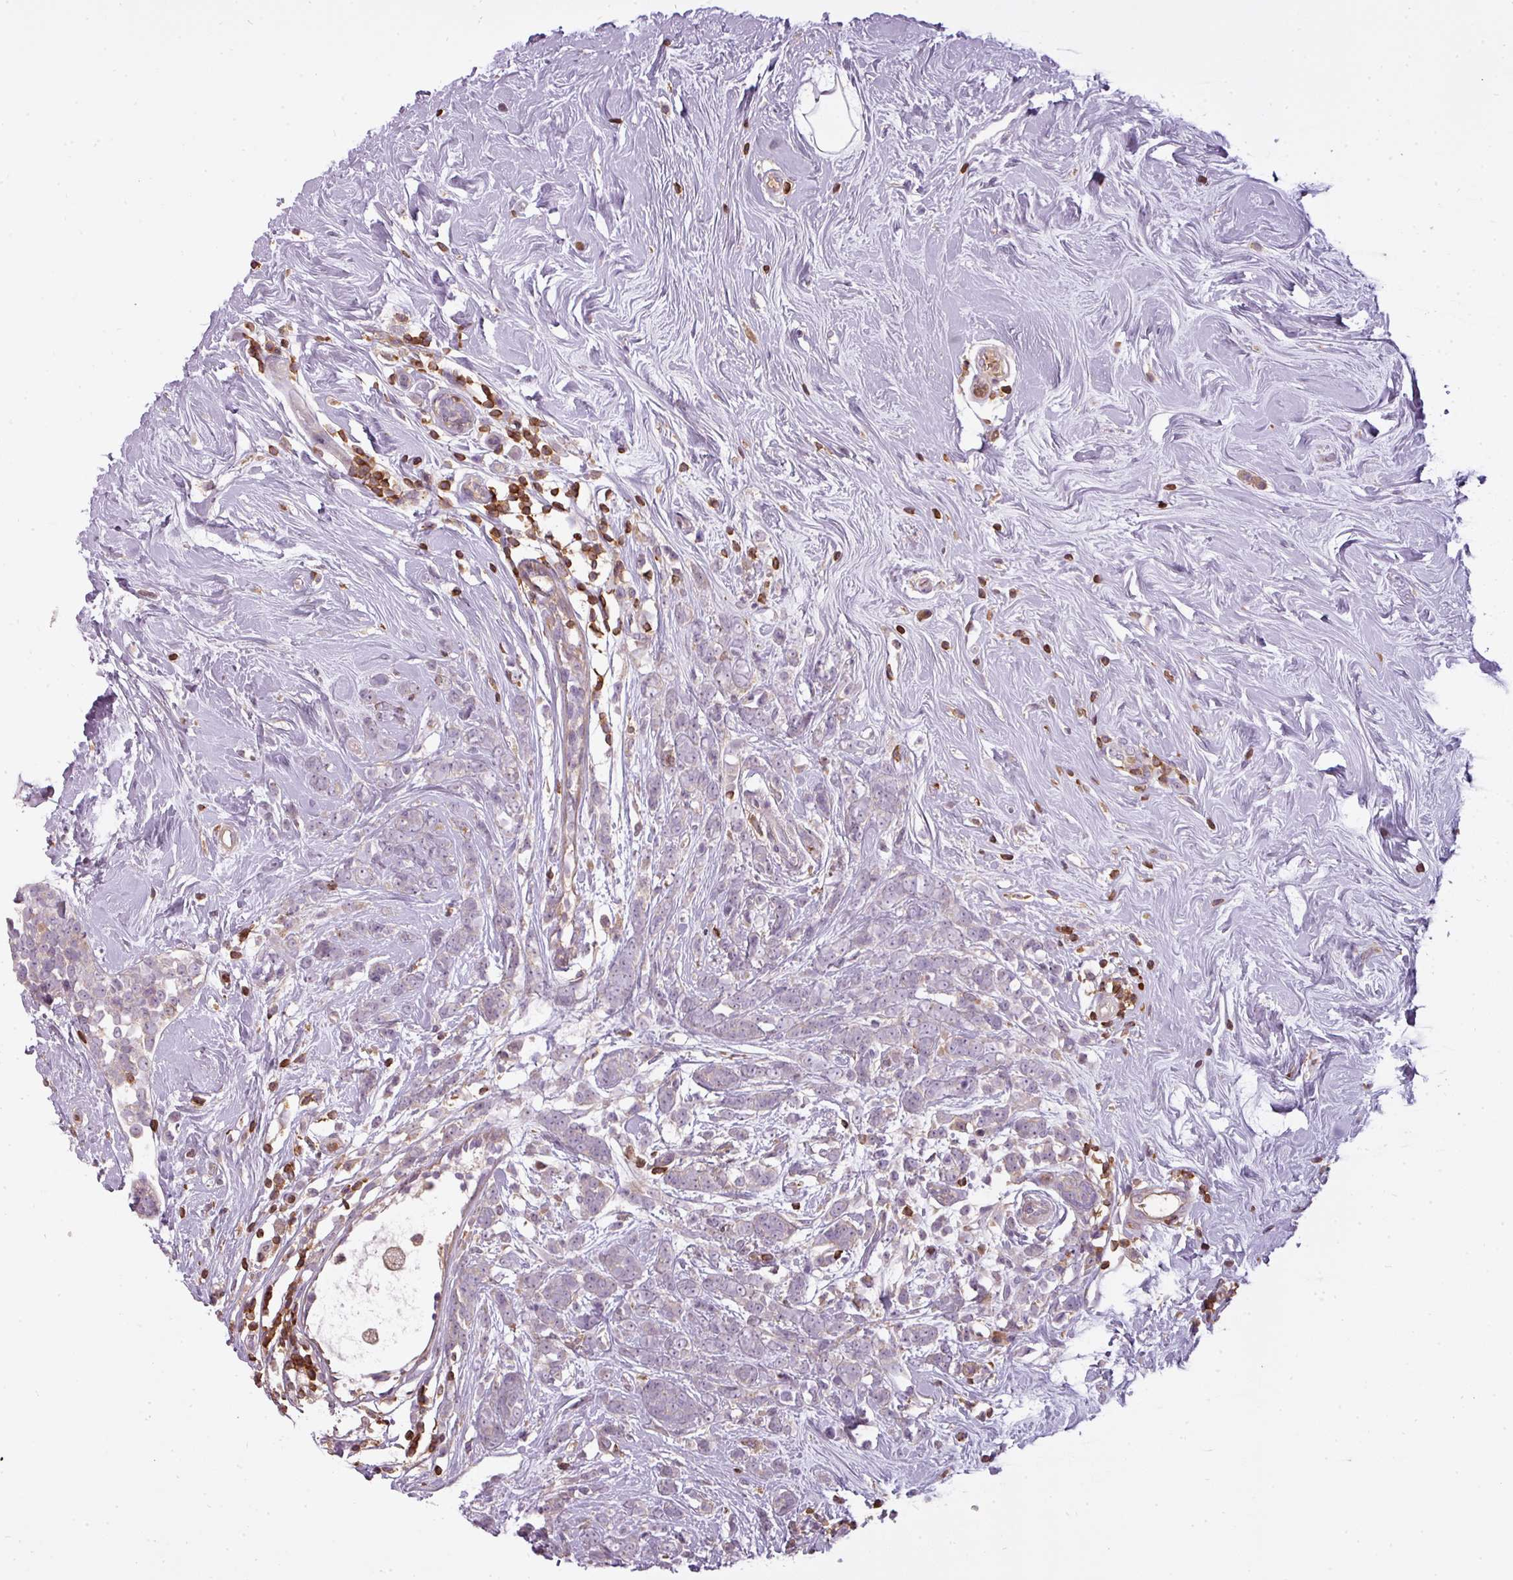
{"staining": {"intensity": "negative", "quantity": "none", "location": "none"}, "tissue": "breast cancer", "cell_type": "Tumor cells", "image_type": "cancer", "snomed": [{"axis": "morphology", "description": "Lobular carcinoma"}, {"axis": "topography", "description": "Breast"}], "caption": "Image shows no significant protein positivity in tumor cells of breast cancer. Nuclei are stained in blue.", "gene": "STK4", "patient": {"sex": "female", "age": 58}}